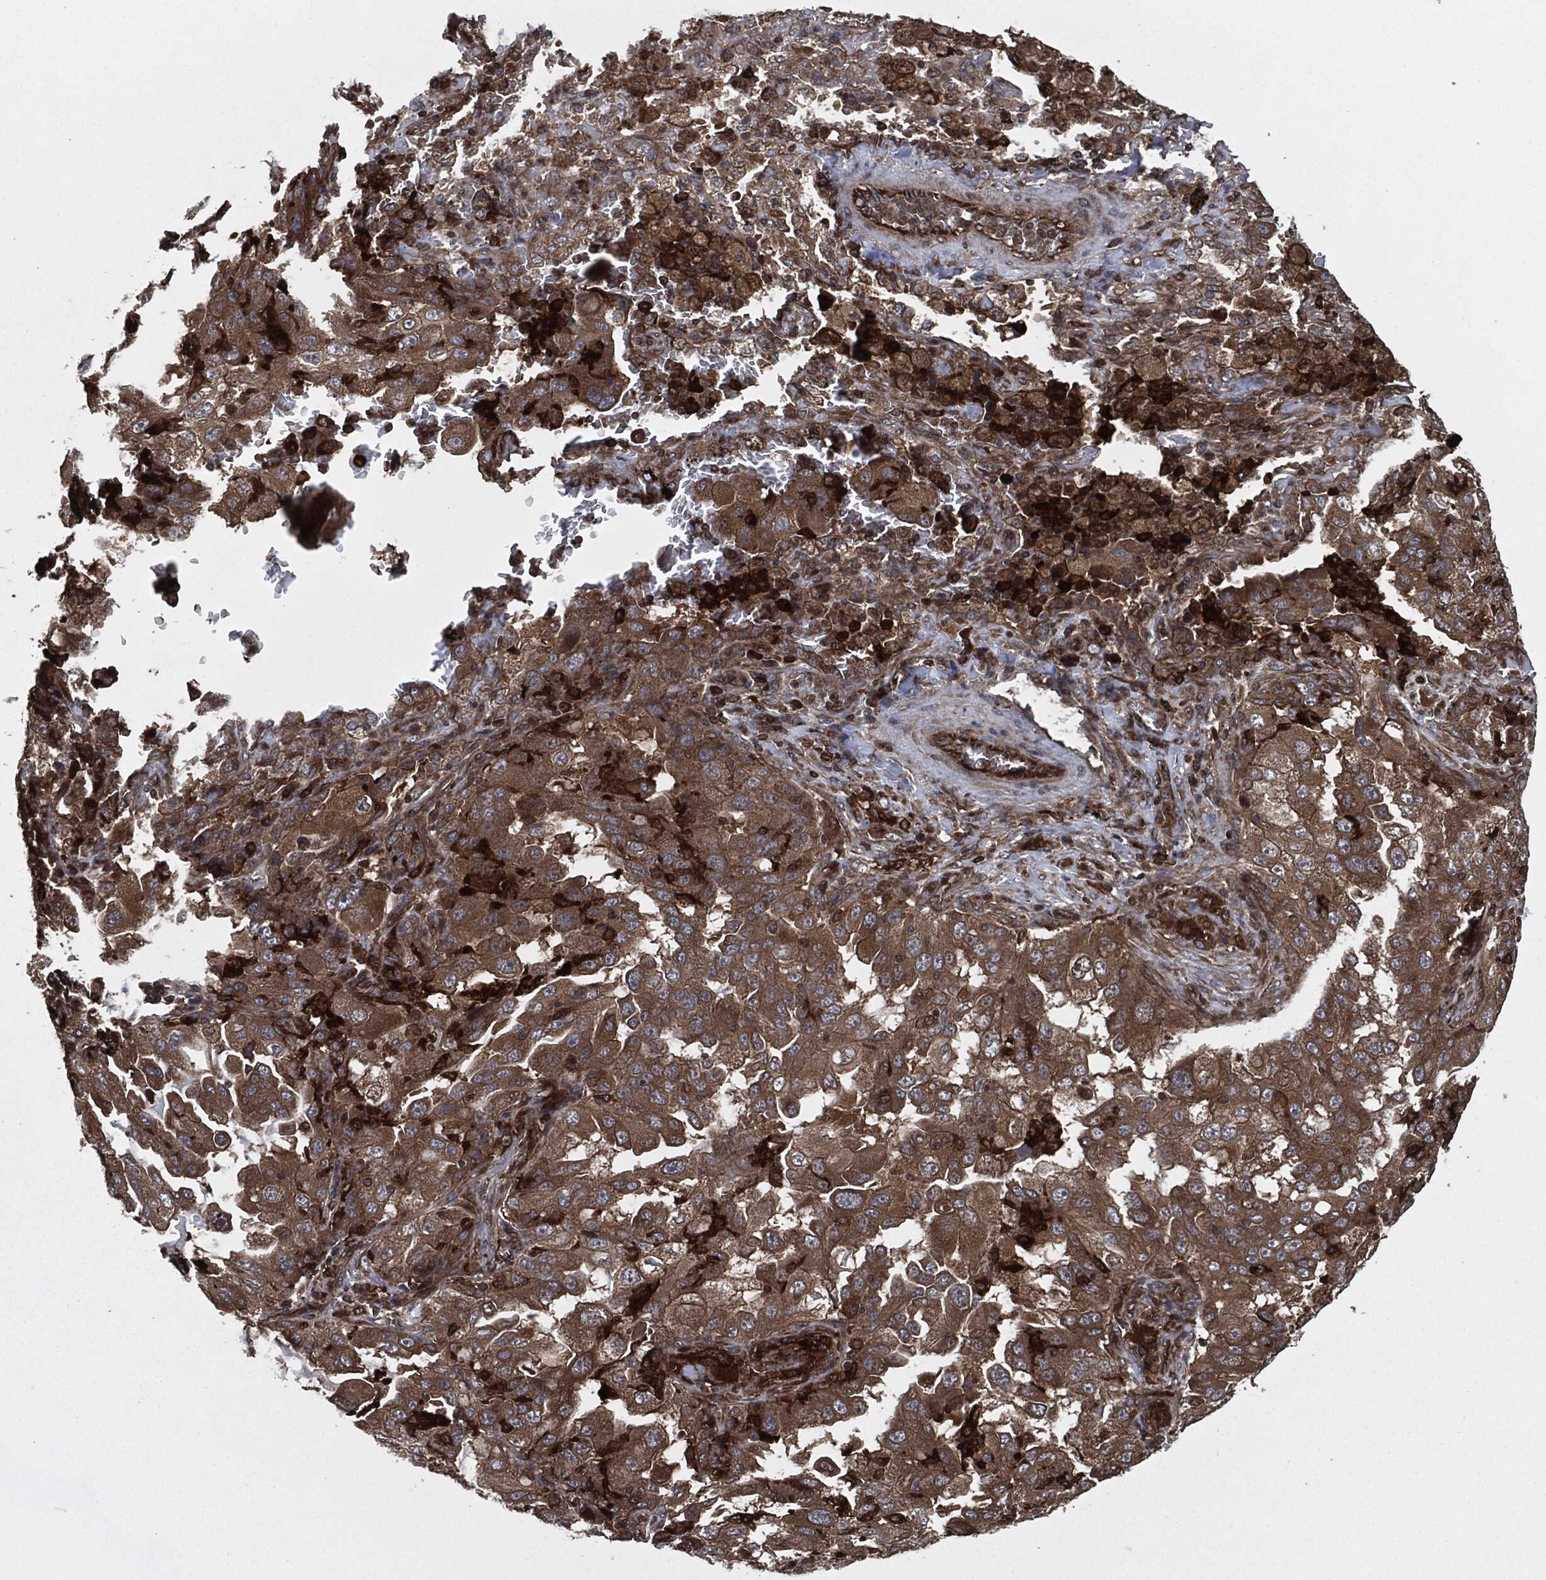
{"staining": {"intensity": "moderate", "quantity": ">75%", "location": "cytoplasmic/membranous"}, "tissue": "lung cancer", "cell_type": "Tumor cells", "image_type": "cancer", "snomed": [{"axis": "morphology", "description": "Adenocarcinoma, NOS"}, {"axis": "topography", "description": "Lung"}], "caption": "An immunohistochemistry micrograph of neoplastic tissue is shown. Protein staining in brown highlights moderate cytoplasmic/membranous positivity in lung cancer within tumor cells.", "gene": "RAP1GDS1", "patient": {"sex": "female", "age": 61}}